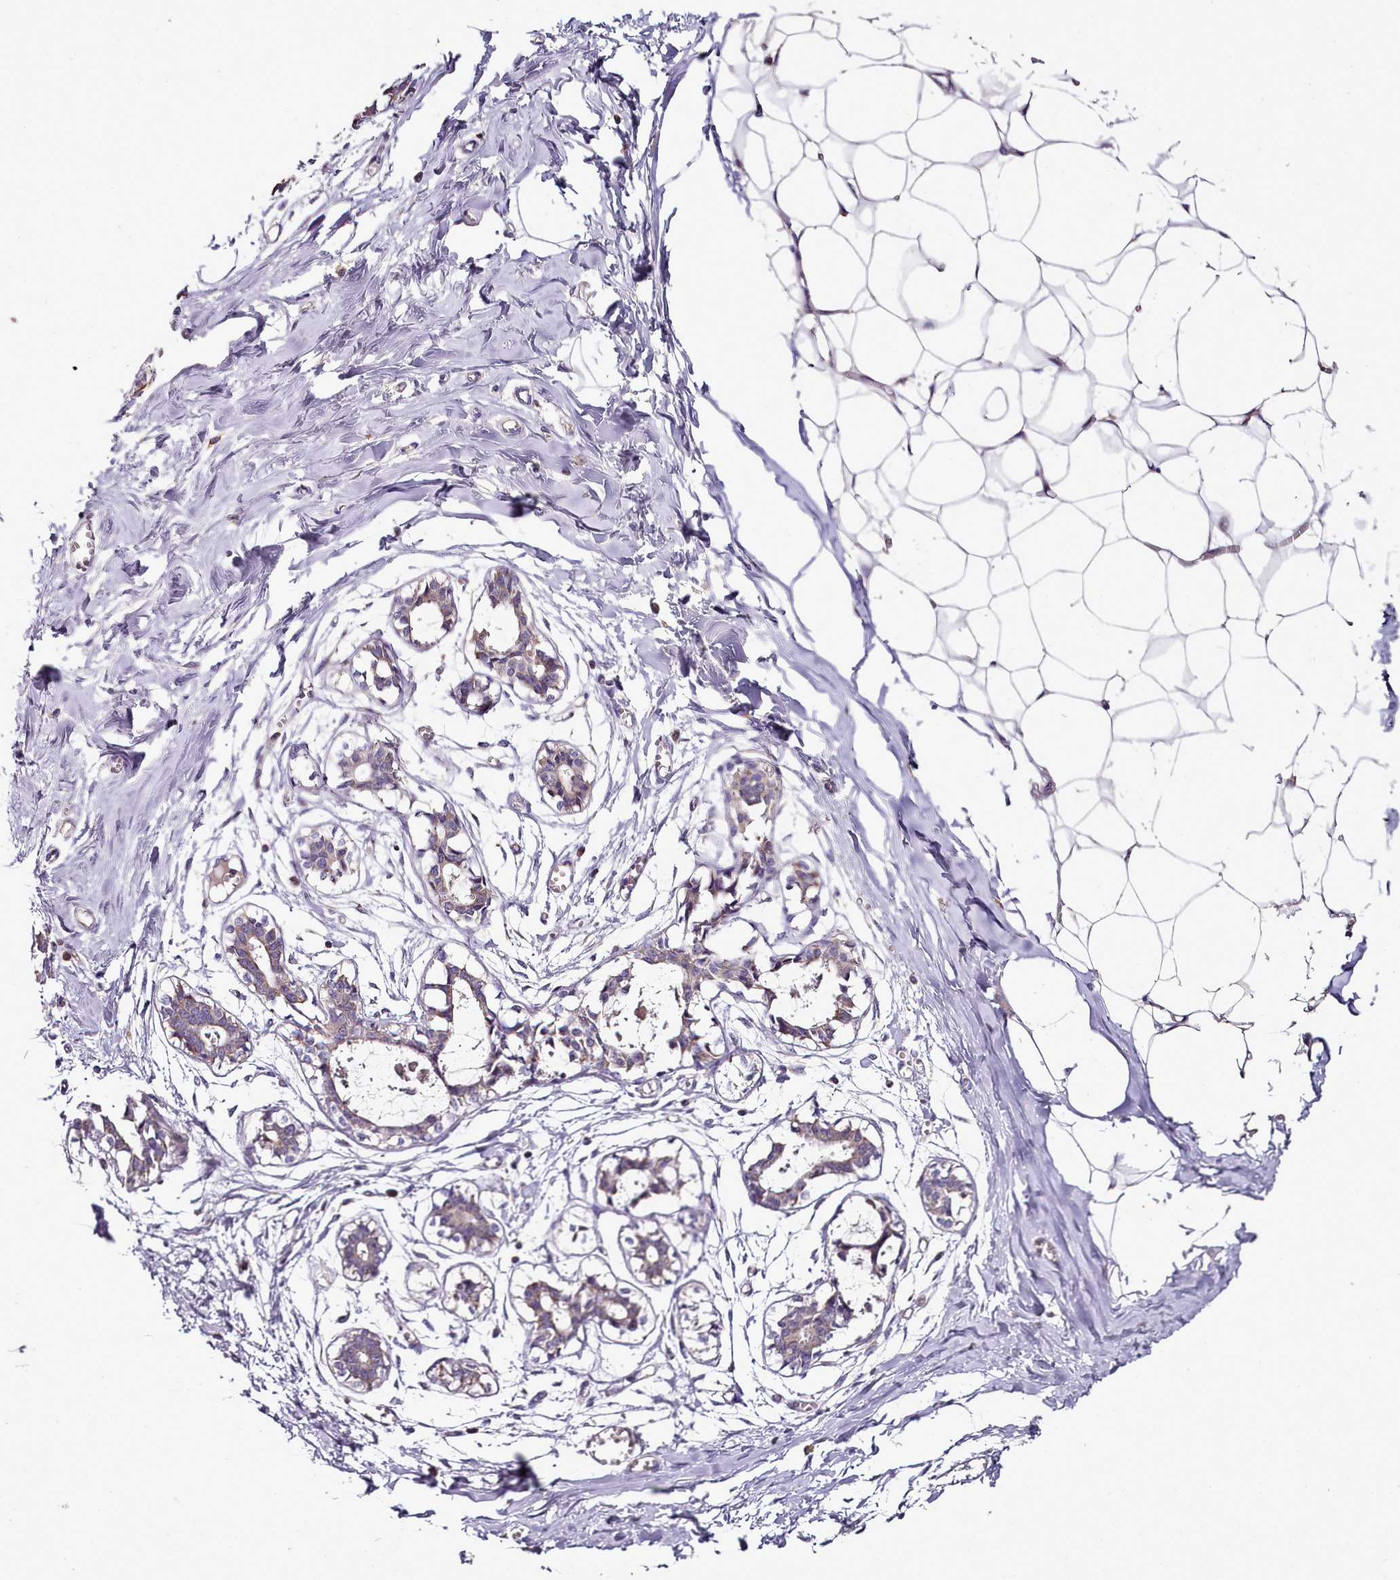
{"staining": {"intensity": "negative", "quantity": "none", "location": "none"}, "tissue": "breast", "cell_type": "Adipocytes", "image_type": "normal", "snomed": [{"axis": "morphology", "description": "Normal tissue, NOS"}, {"axis": "topography", "description": "Breast"}], "caption": "Immunohistochemistry of normal human breast displays no positivity in adipocytes.", "gene": "ACSS1", "patient": {"sex": "female", "age": 27}}